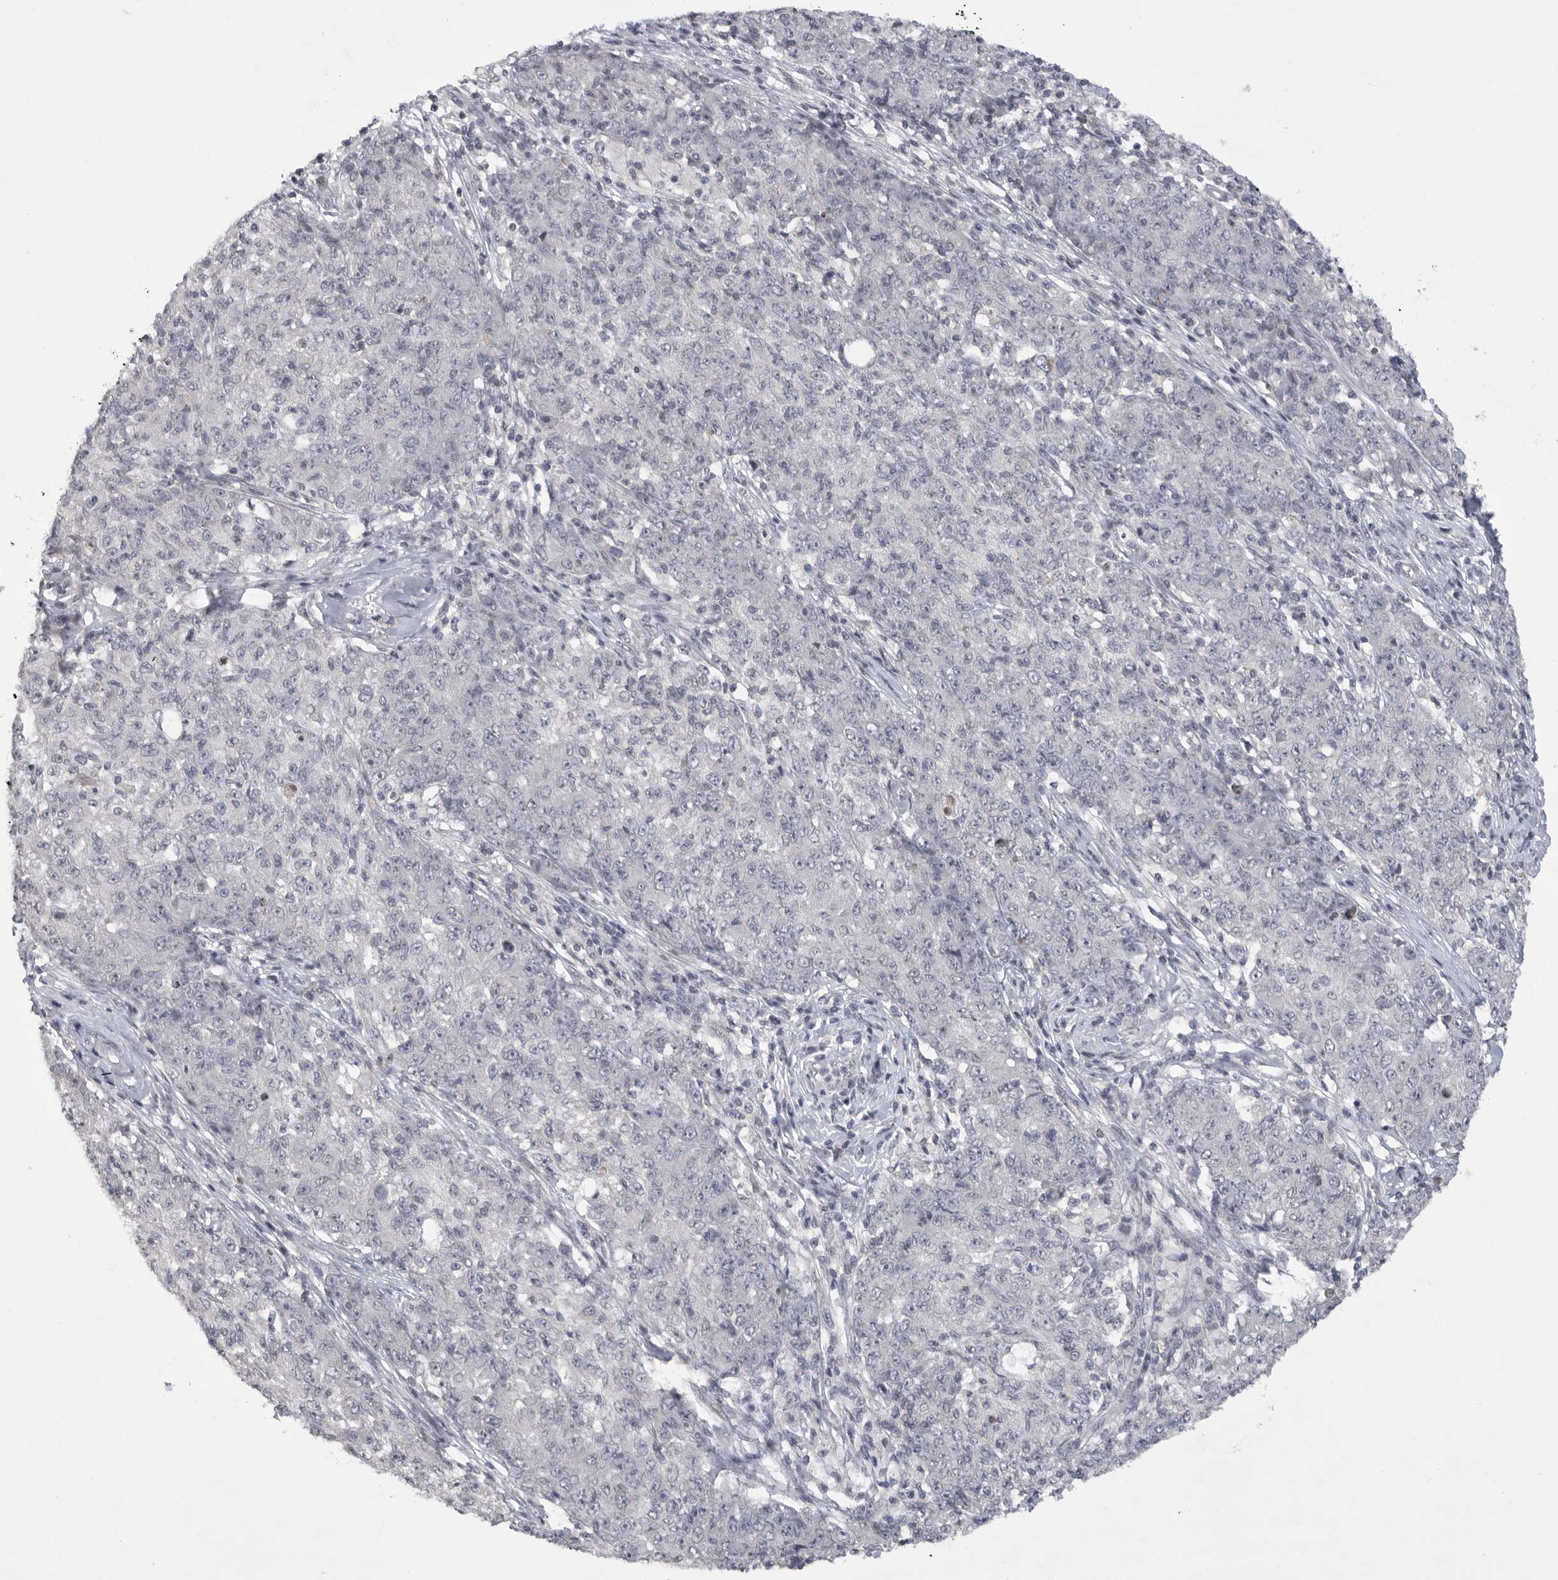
{"staining": {"intensity": "negative", "quantity": "none", "location": "none"}, "tissue": "ovarian cancer", "cell_type": "Tumor cells", "image_type": "cancer", "snomed": [{"axis": "morphology", "description": "Carcinoma, endometroid"}, {"axis": "topography", "description": "Ovary"}], "caption": "DAB (3,3'-diaminobenzidine) immunohistochemical staining of ovarian cancer (endometroid carcinoma) displays no significant positivity in tumor cells.", "gene": "FBXO43", "patient": {"sex": "female", "age": 42}}